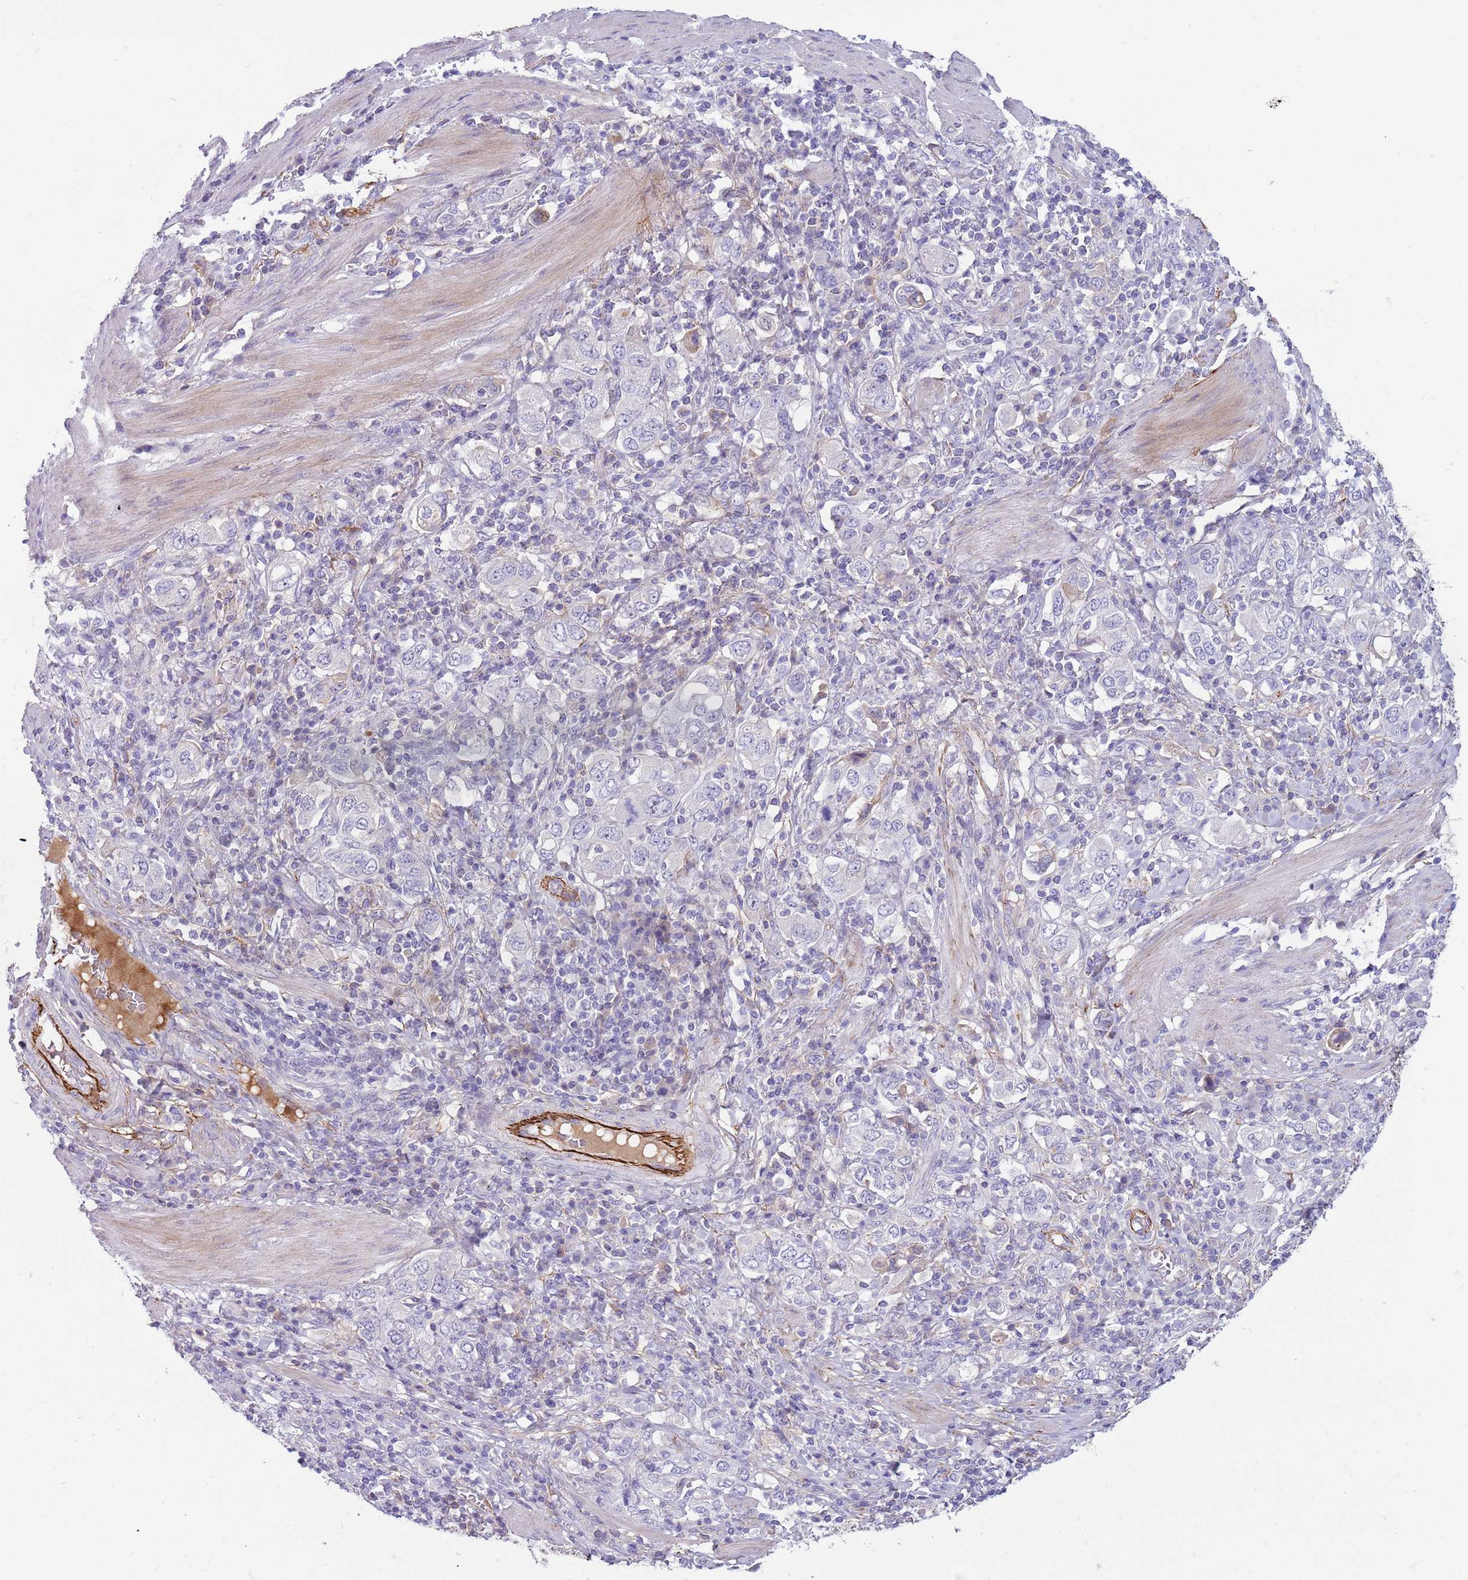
{"staining": {"intensity": "negative", "quantity": "none", "location": "none"}, "tissue": "stomach cancer", "cell_type": "Tumor cells", "image_type": "cancer", "snomed": [{"axis": "morphology", "description": "Adenocarcinoma, NOS"}, {"axis": "topography", "description": "Stomach, upper"}, {"axis": "topography", "description": "Stomach"}], "caption": "DAB immunohistochemical staining of human stomach cancer reveals no significant staining in tumor cells.", "gene": "LEPROTL1", "patient": {"sex": "male", "age": 62}}